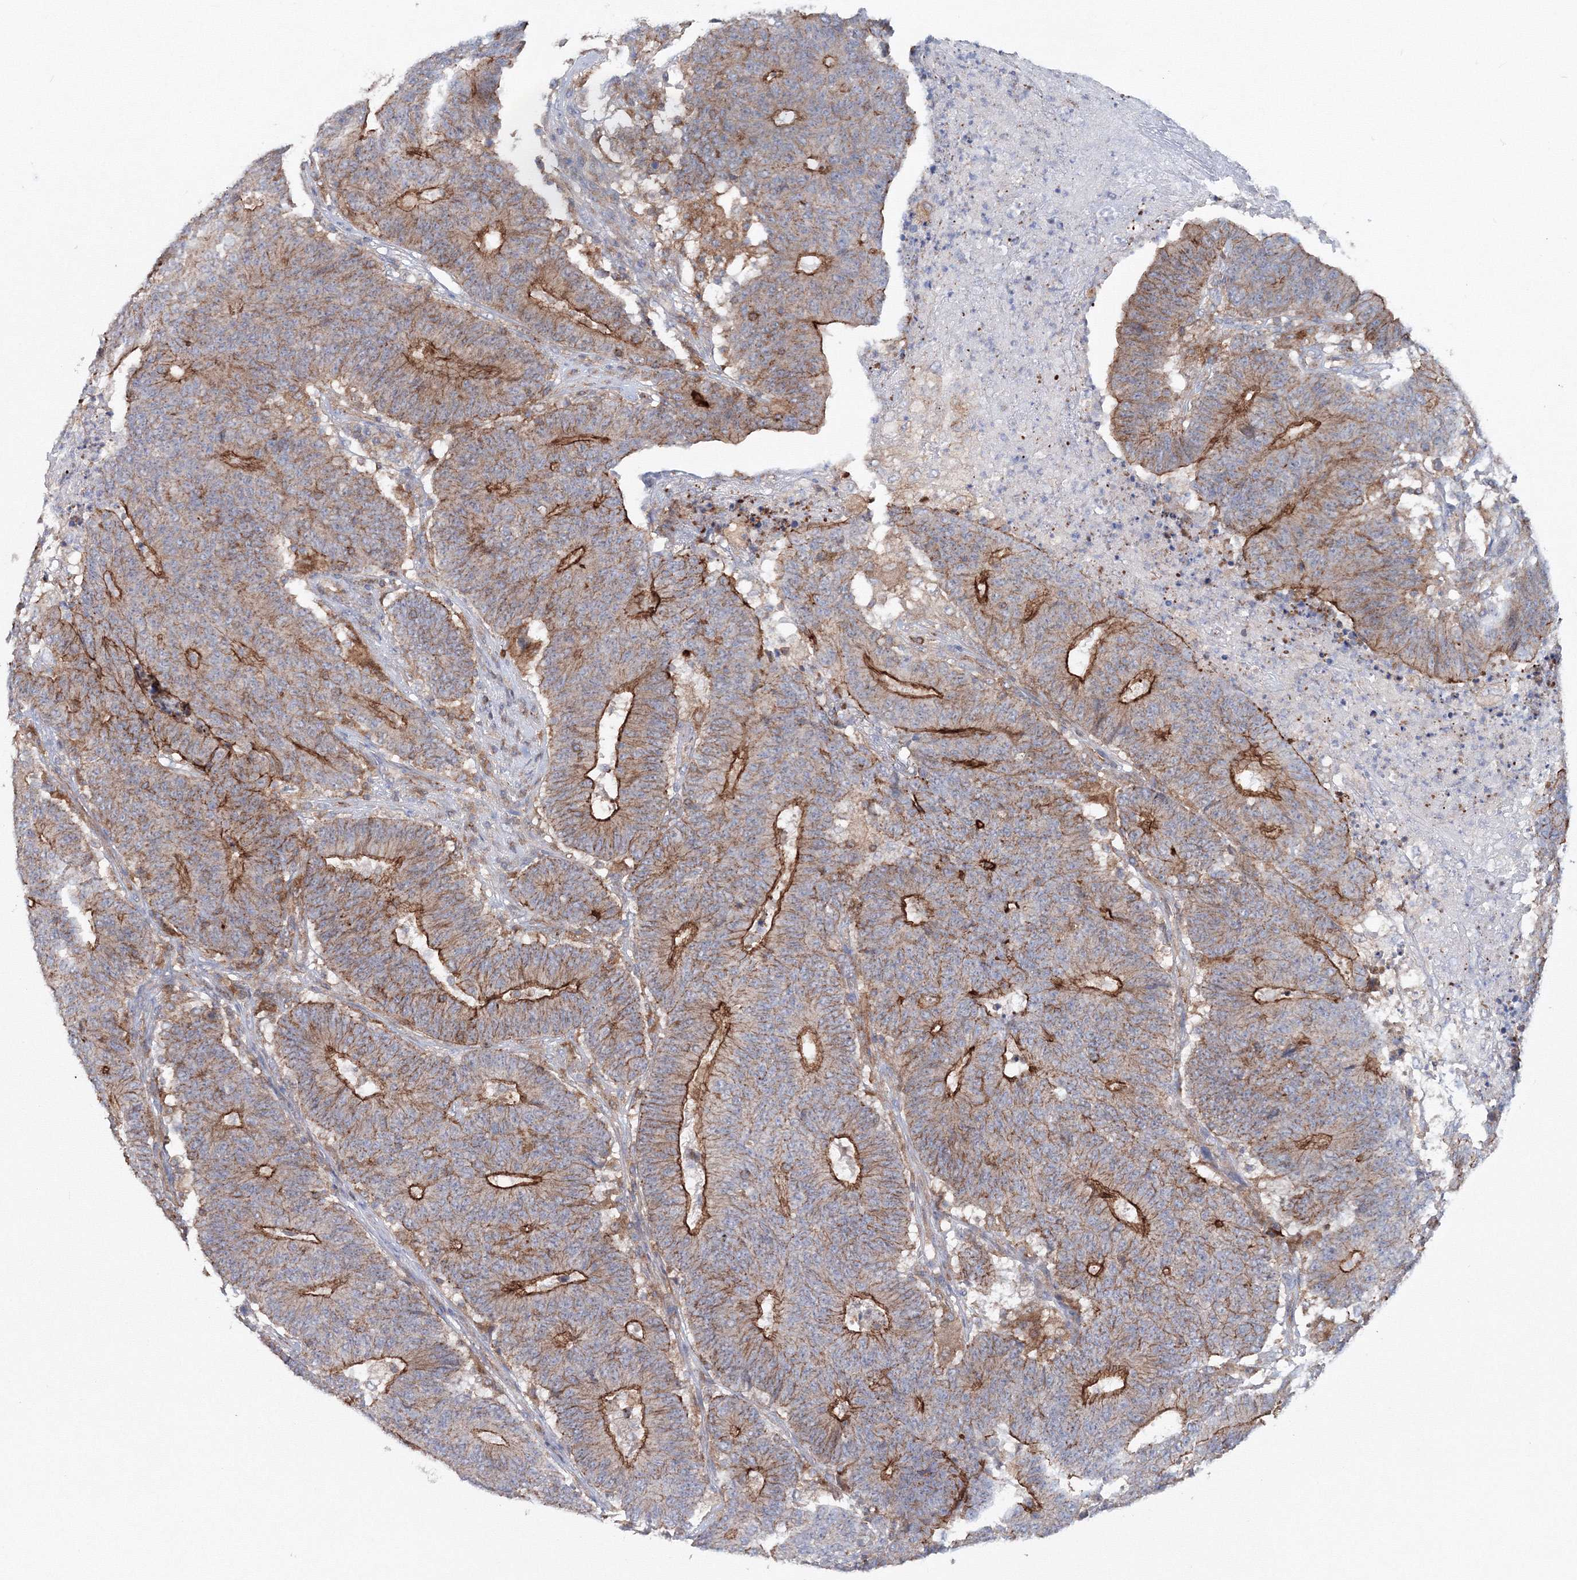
{"staining": {"intensity": "moderate", "quantity": ">75%", "location": "cytoplasmic/membranous"}, "tissue": "colorectal cancer", "cell_type": "Tumor cells", "image_type": "cancer", "snomed": [{"axis": "morphology", "description": "Normal tissue, NOS"}, {"axis": "morphology", "description": "Adenocarcinoma, NOS"}, {"axis": "topography", "description": "Colon"}], "caption": "Protein expression analysis of adenocarcinoma (colorectal) displays moderate cytoplasmic/membranous staining in about >75% of tumor cells. (Brightfield microscopy of DAB IHC at high magnification).", "gene": "GGA2", "patient": {"sex": "female", "age": 75}}